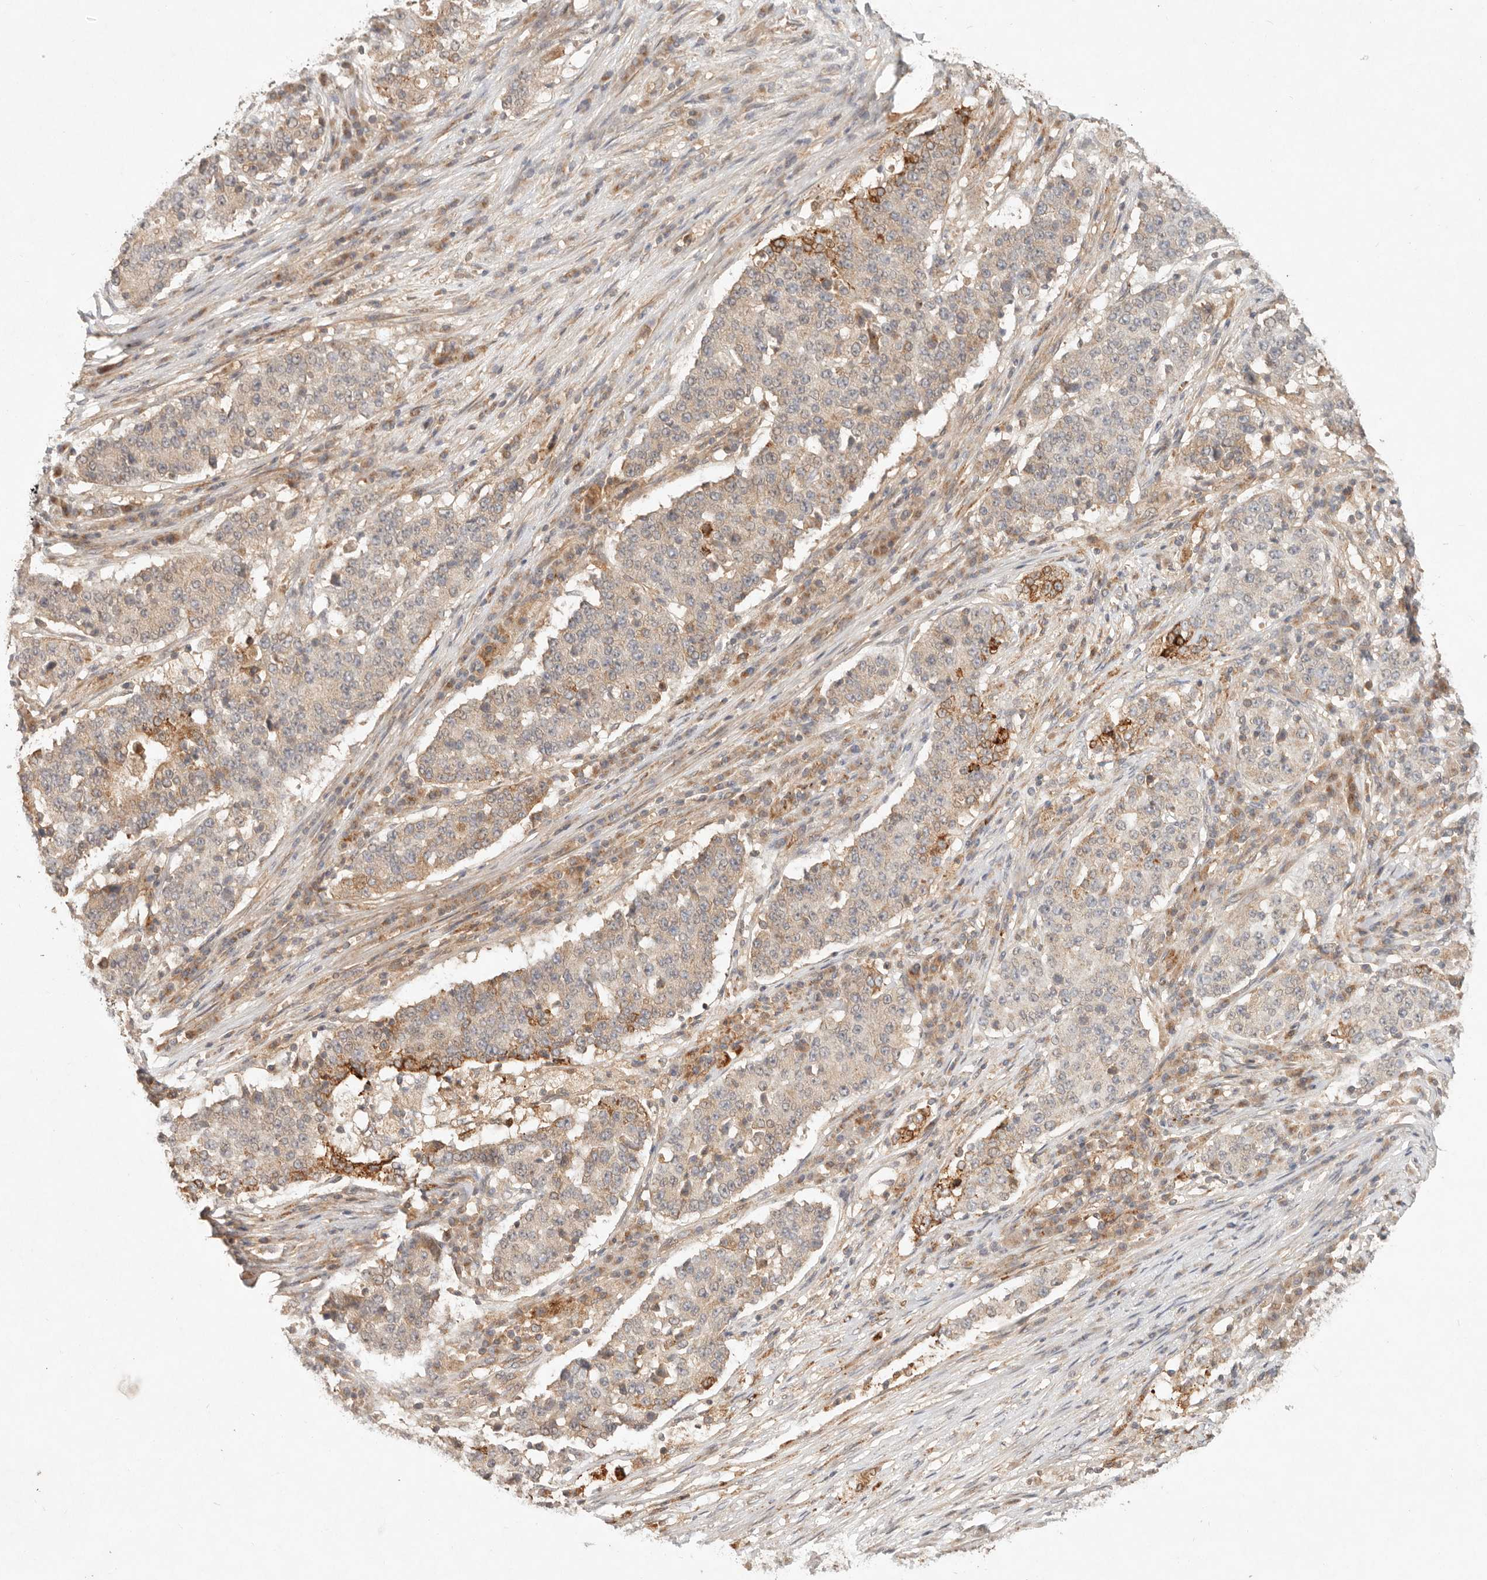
{"staining": {"intensity": "moderate", "quantity": "<25%", "location": "cytoplasmic/membranous"}, "tissue": "stomach cancer", "cell_type": "Tumor cells", "image_type": "cancer", "snomed": [{"axis": "morphology", "description": "Adenocarcinoma, NOS"}, {"axis": "topography", "description": "Stomach"}], "caption": "Immunohistochemistry (IHC) of human stomach adenocarcinoma shows low levels of moderate cytoplasmic/membranous expression in about <25% of tumor cells.", "gene": "HECTD3", "patient": {"sex": "male", "age": 59}}